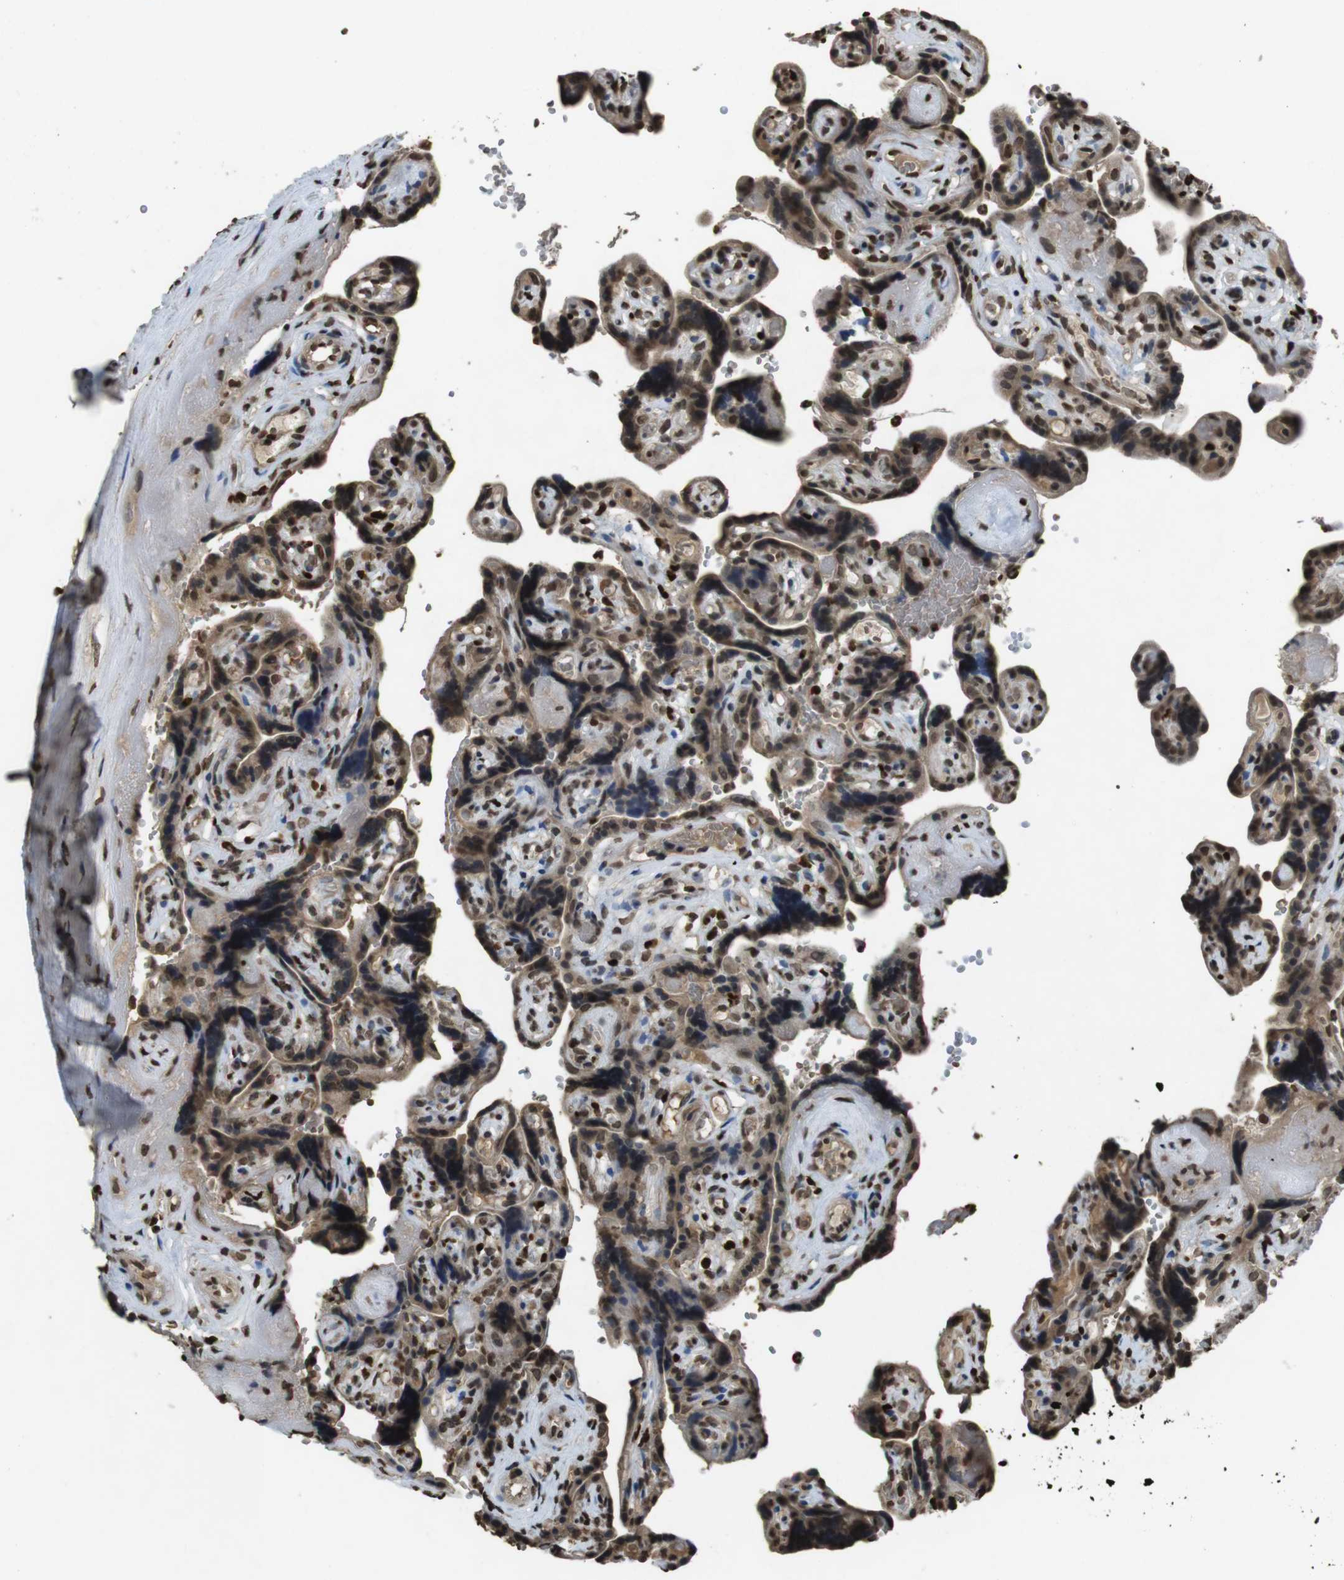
{"staining": {"intensity": "strong", "quantity": ">75%", "location": "nuclear"}, "tissue": "placenta", "cell_type": "Decidual cells", "image_type": "normal", "snomed": [{"axis": "morphology", "description": "Normal tissue, NOS"}, {"axis": "topography", "description": "Placenta"}], "caption": "Protein staining by immunohistochemistry (IHC) reveals strong nuclear staining in about >75% of decidual cells in benign placenta. (Stains: DAB in brown, nuclei in blue, Microscopy: brightfield microscopy at high magnification).", "gene": "MAF", "patient": {"sex": "female", "age": 30}}